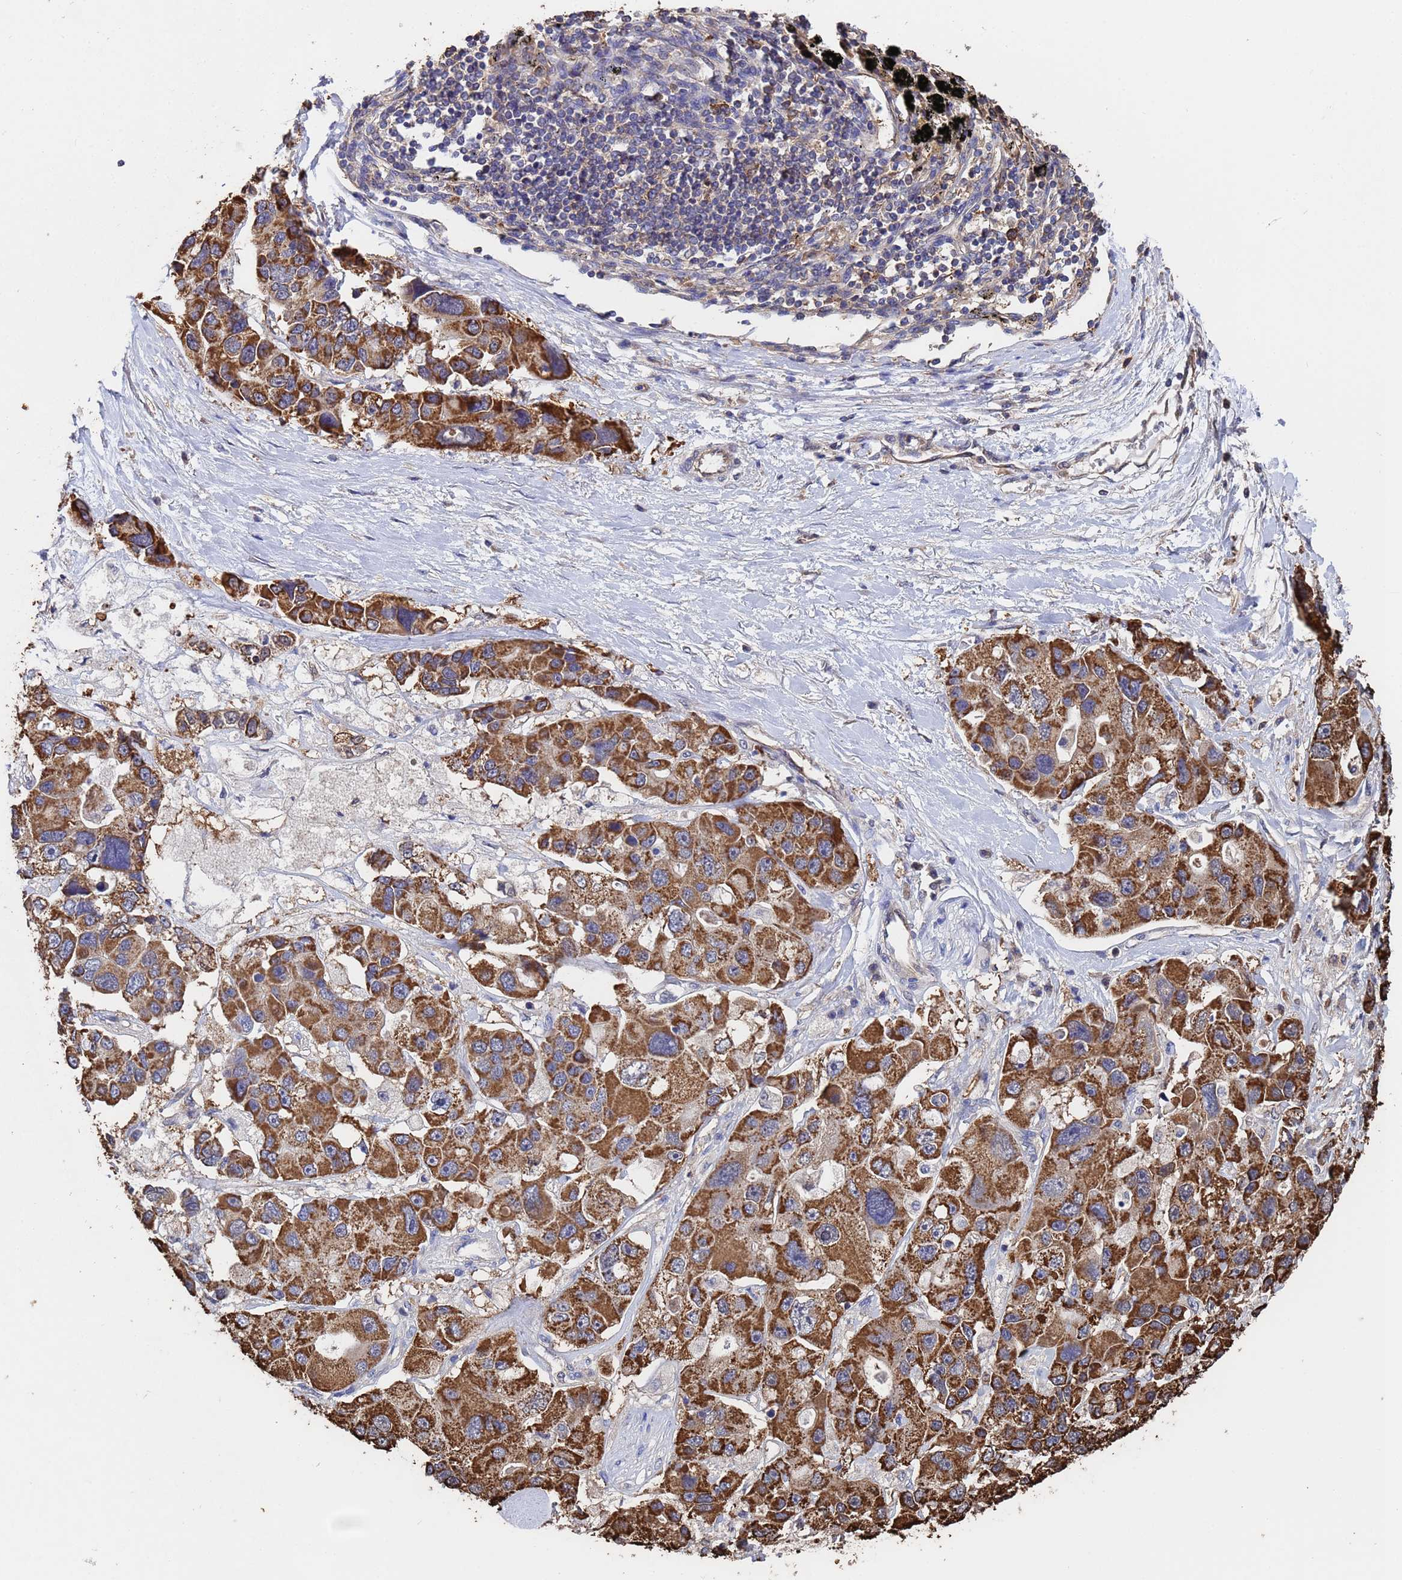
{"staining": {"intensity": "strong", "quantity": ">75%", "location": "cytoplasmic/membranous"}, "tissue": "lung cancer", "cell_type": "Tumor cells", "image_type": "cancer", "snomed": [{"axis": "morphology", "description": "Adenocarcinoma, NOS"}, {"axis": "topography", "description": "Lung"}], "caption": "This image exhibits immunohistochemistry staining of adenocarcinoma (lung), with high strong cytoplasmic/membranous staining in approximately >75% of tumor cells.", "gene": "FAM25A", "patient": {"sex": "female", "age": 54}}